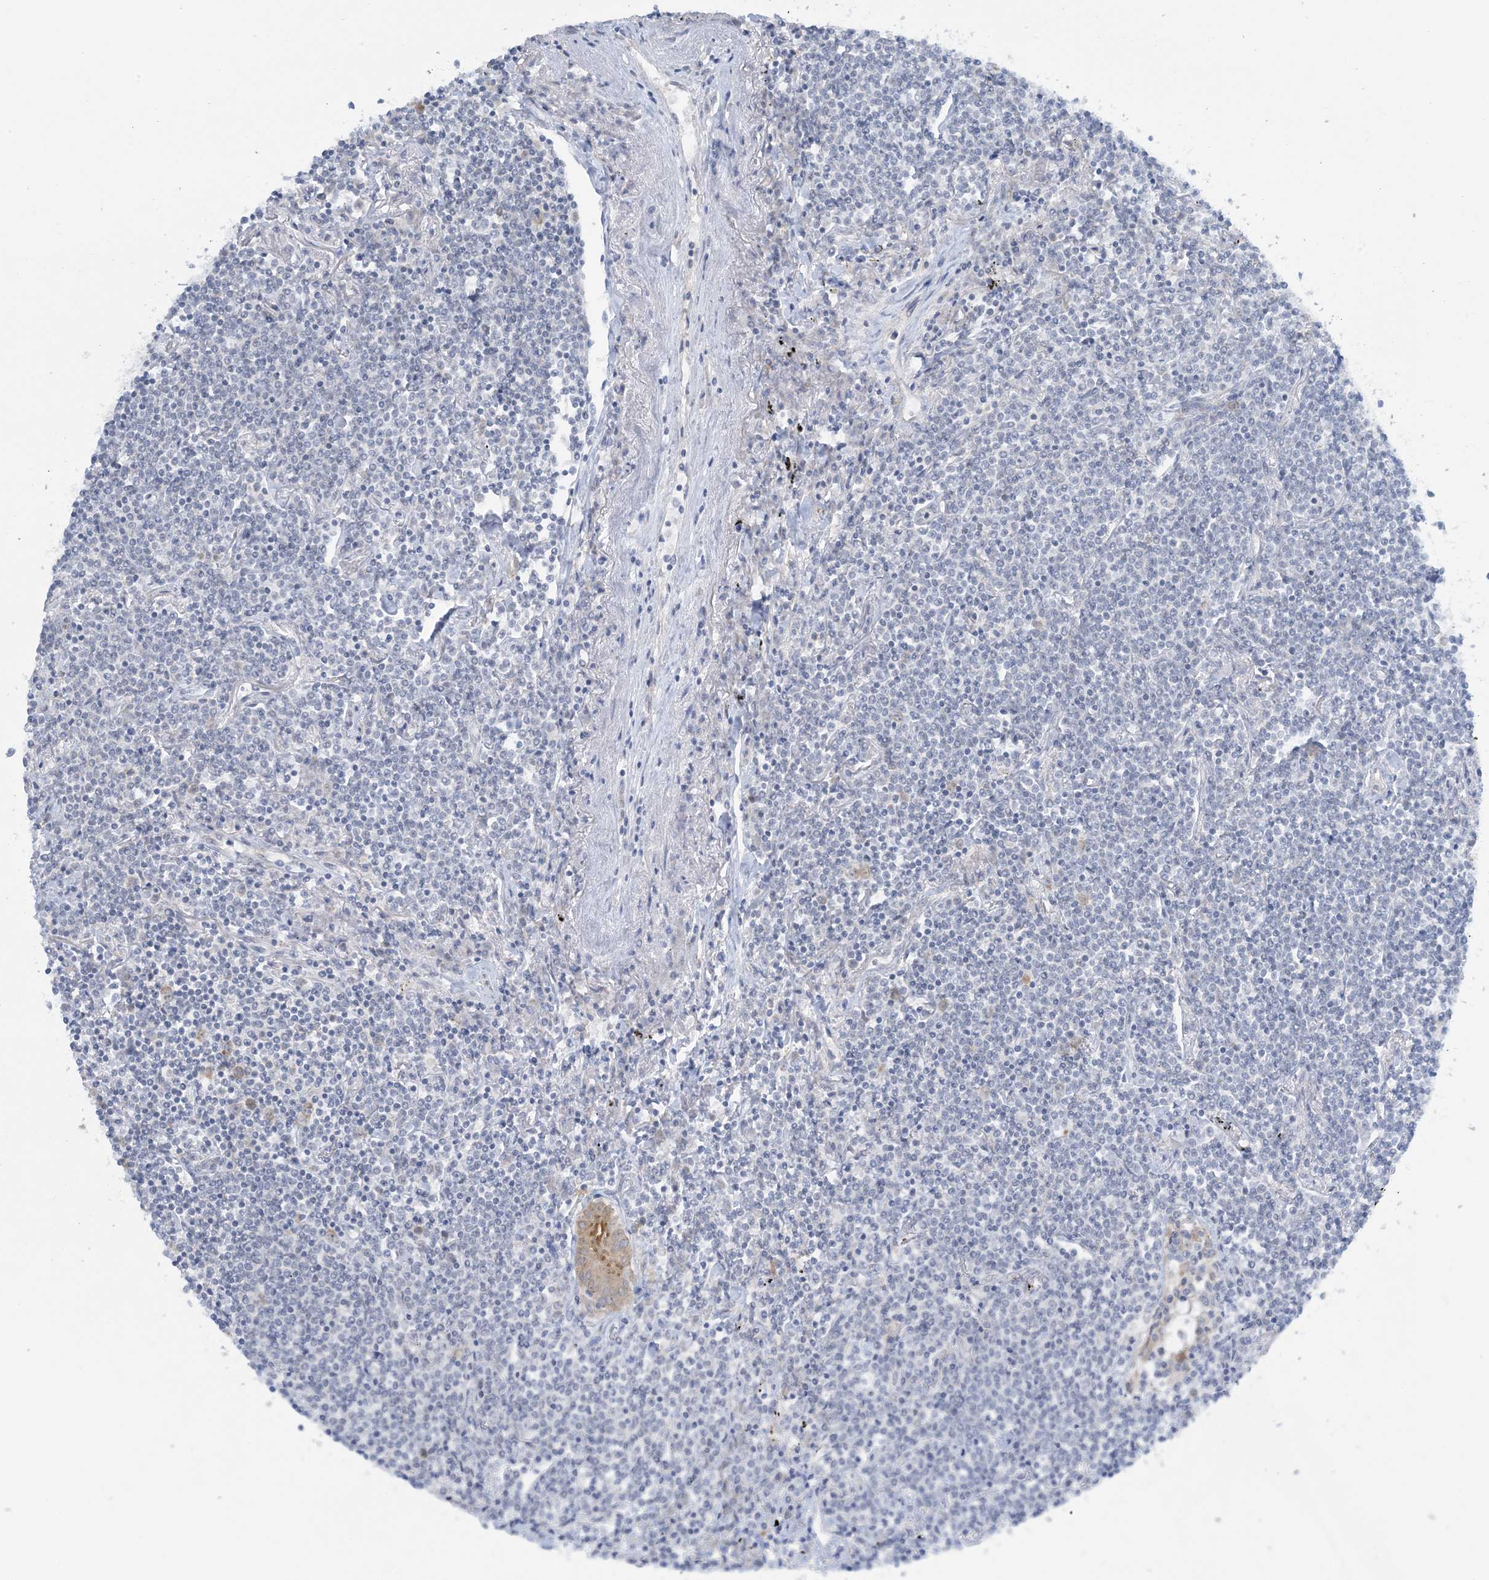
{"staining": {"intensity": "negative", "quantity": "none", "location": "none"}, "tissue": "lymphoma", "cell_type": "Tumor cells", "image_type": "cancer", "snomed": [{"axis": "morphology", "description": "Malignant lymphoma, non-Hodgkin's type, Low grade"}, {"axis": "topography", "description": "Lung"}], "caption": "Tumor cells are negative for brown protein staining in low-grade malignant lymphoma, non-Hodgkin's type. (DAB immunohistochemistry visualized using brightfield microscopy, high magnification).", "gene": "MRPS18A", "patient": {"sex": "female", "age": 71}}